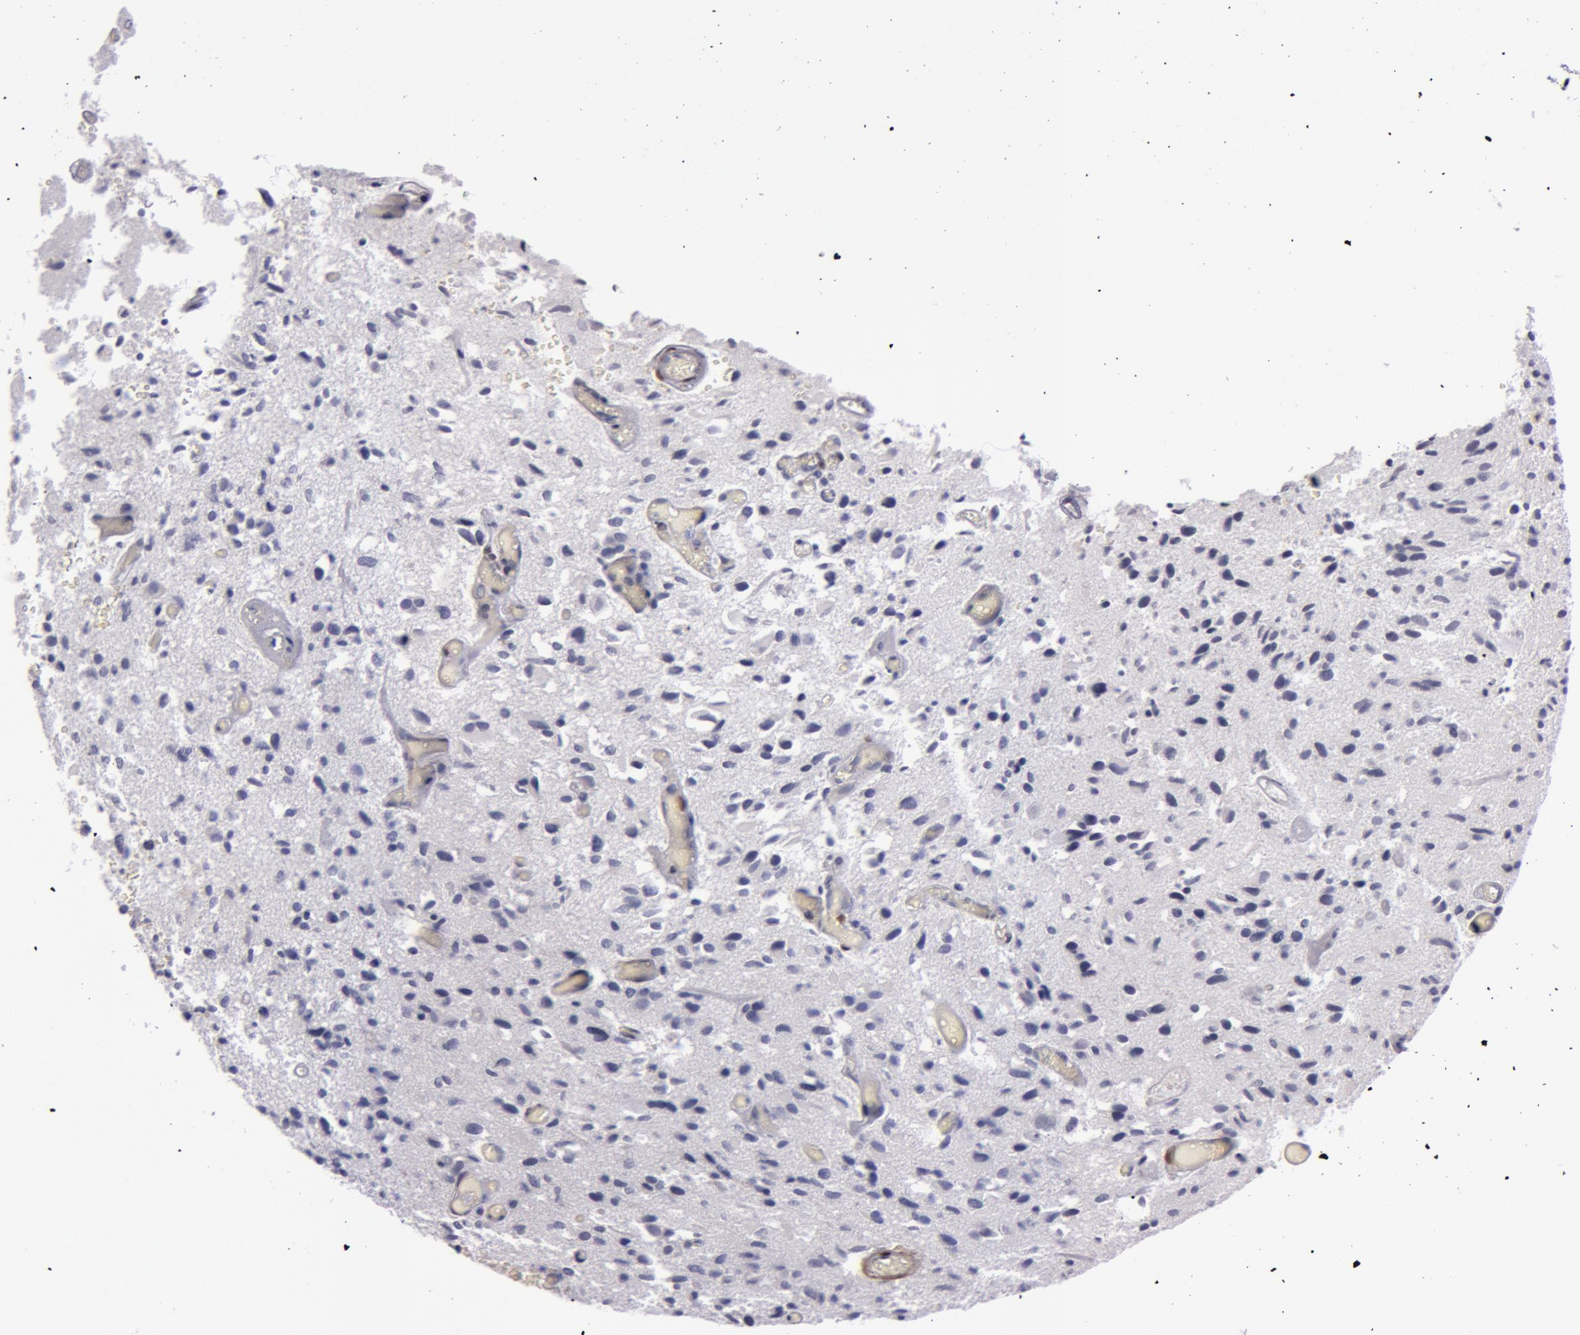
{"staining": {"intensity": "negative", "quantity": "none", "location": "none"}, "tissue": "glioma", "cell_type": "Tumor cells", "image_type": "cancer", "snomed": [{"axis": "morphology", "description": "Glioma, malignant, High grade"}, {"axis": "topography", "description": "Brain"}], "caption": "Tumor cells show no significant protein expression in glioma.", "gene": "TAGLN", "patient": {"sex": "male", "age": 69}}